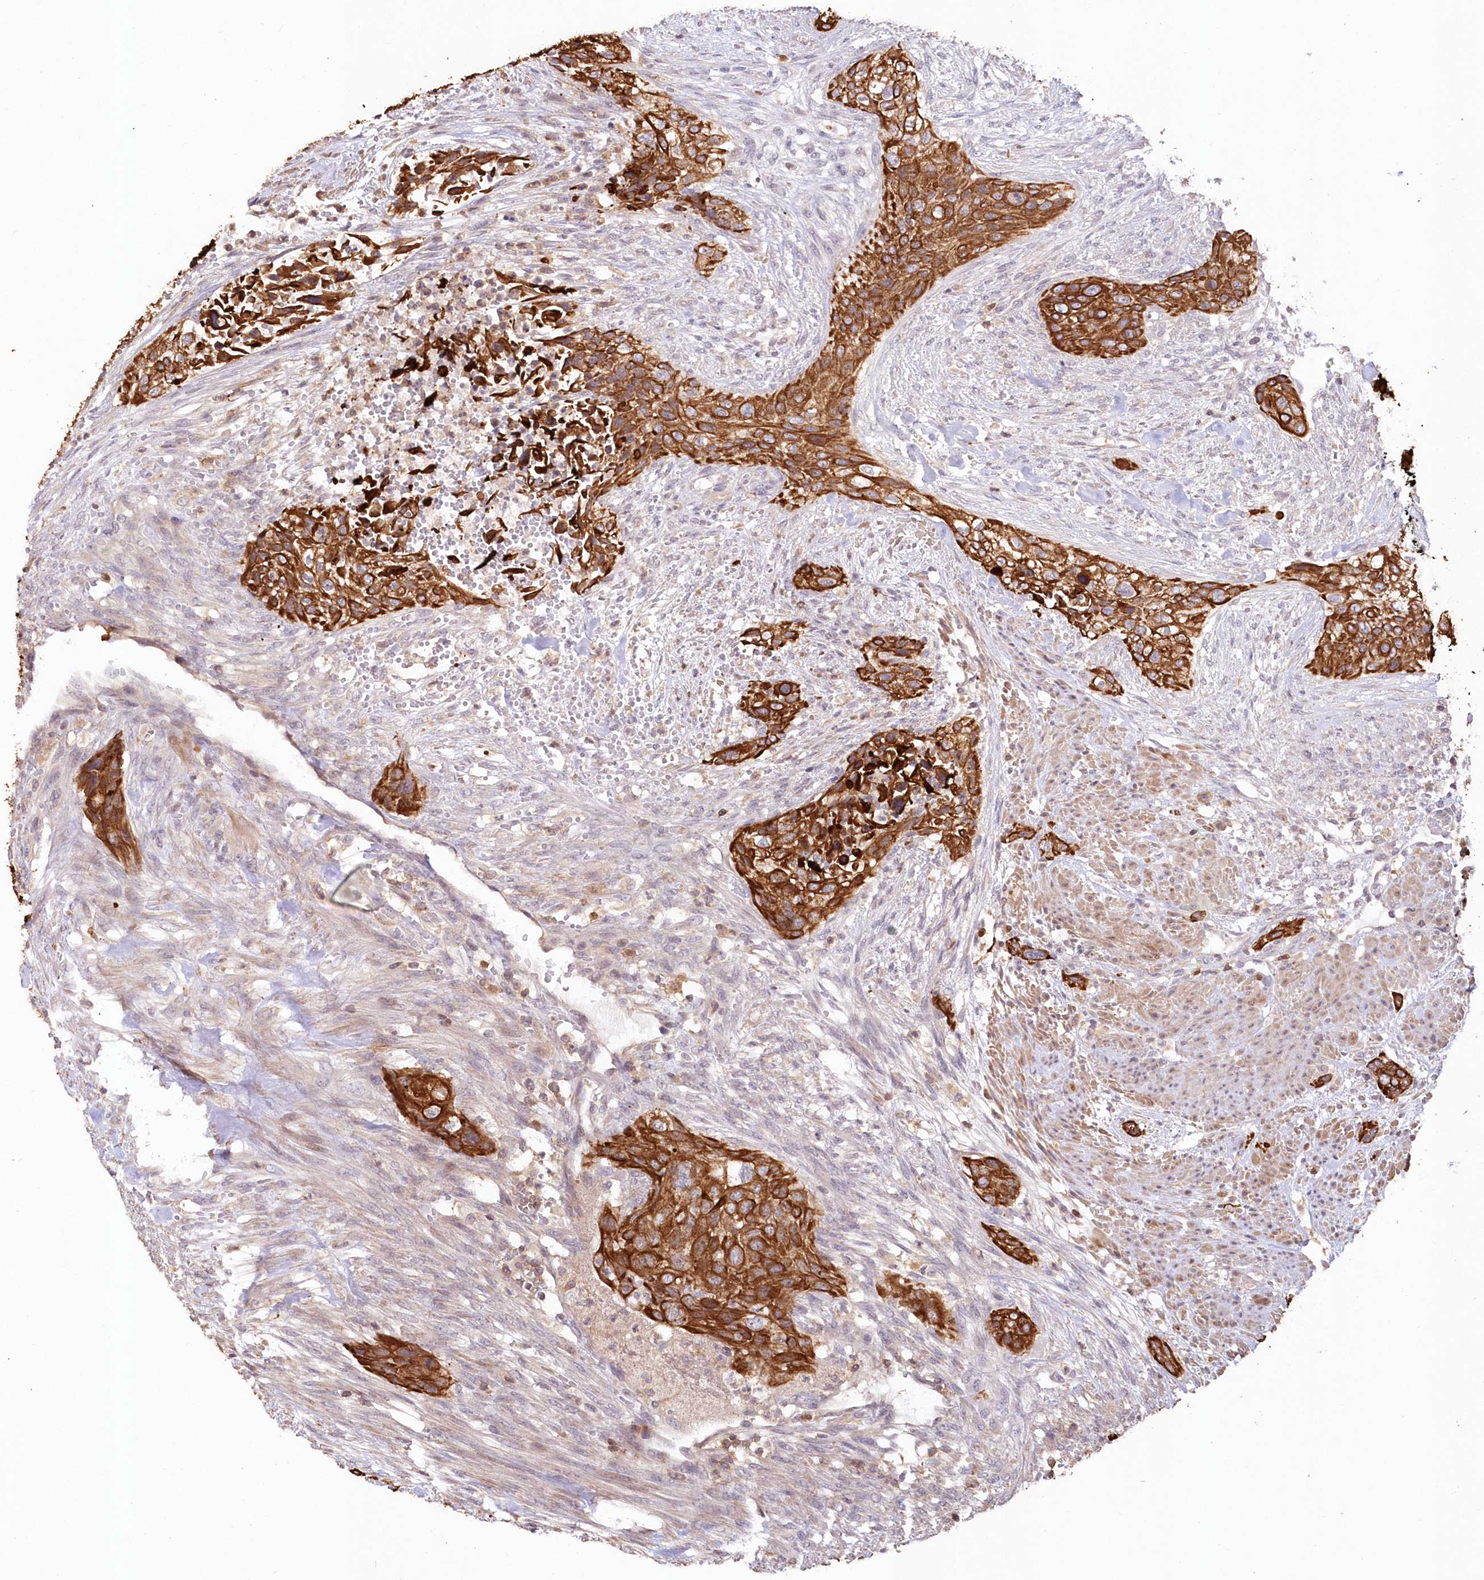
{"staining": {"intensity": "strong", "quantity": ">75%", "location": "cytoplasmic/membranous"}, "tissue": "urothelial cancer", "cell_type": "Tumor cells", "image_type": "cancer", "snomed": [{"axis": "morphology", "description": "Urothelial carcinoma, High grade"}, {"axis": "topography", "description": "Urinary bladder"}], "caption": "Urothelial cancer stained for a protein (brown) demonstrates strong cytoplasmic/membranous positive positivity in approximately >75% of tumor cells.", "gene": "SNED1", "patient": {"sex": "male", "age": 35}}